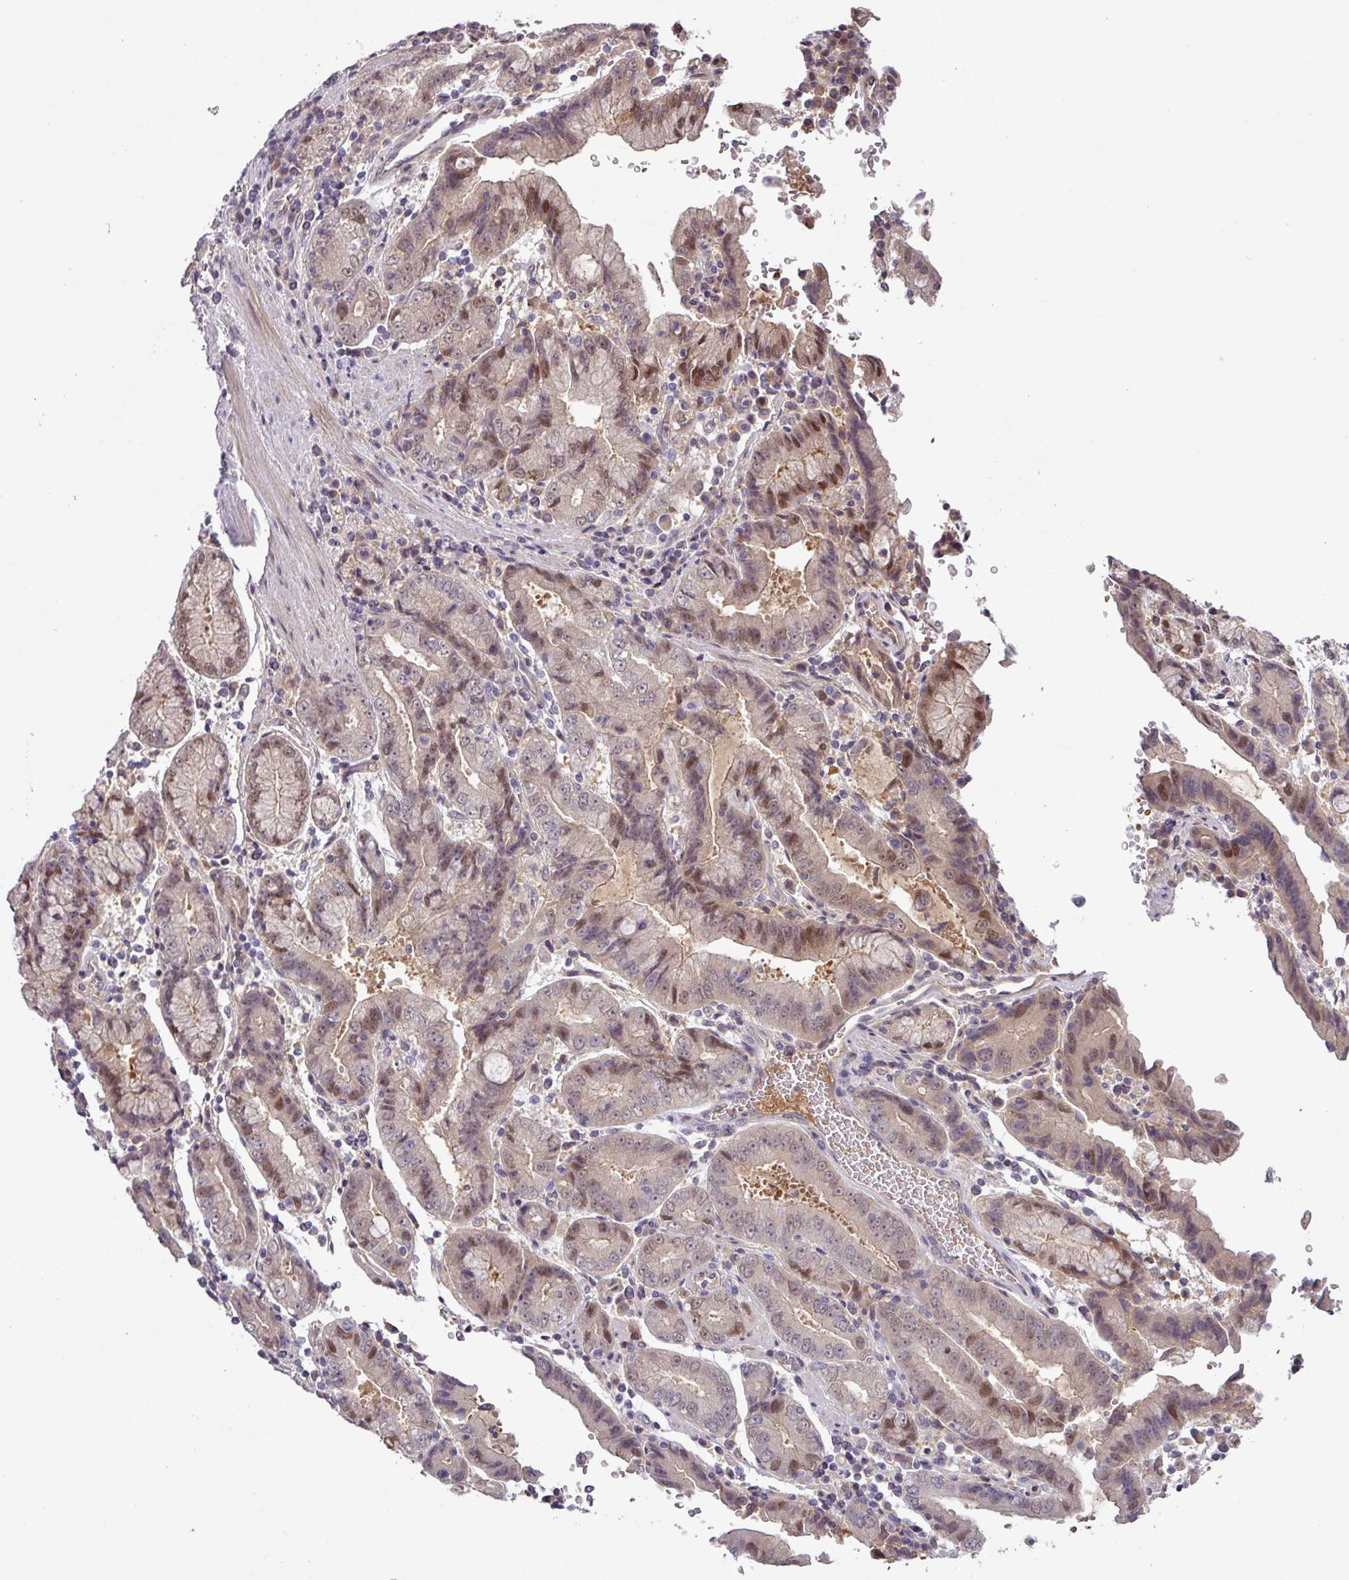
{"staining": {"intensity": "moderate", "quantity": "25%-75%", "location": "nuclear"}, "tissue": "stomach cancer", "cell_type": "Tumor cells", "image_type": "cancer", "snomed": [{"axis": "morphology", "description": "Adenocarcinoma, NOS"}, {"axis": "topography", "description": "Stomach"}], "caption": "Immunohistochemistry histopathology image of neoplastic tissue: stomach cancer stained using immunohistochemistry reveals medium levels of moderate protein expression localized specifically in the nuclear of tumor cells, appearing as a nuclear brown color.", "gene": "SLC5A10", "patient": {"sex": "male", "age": 62}}